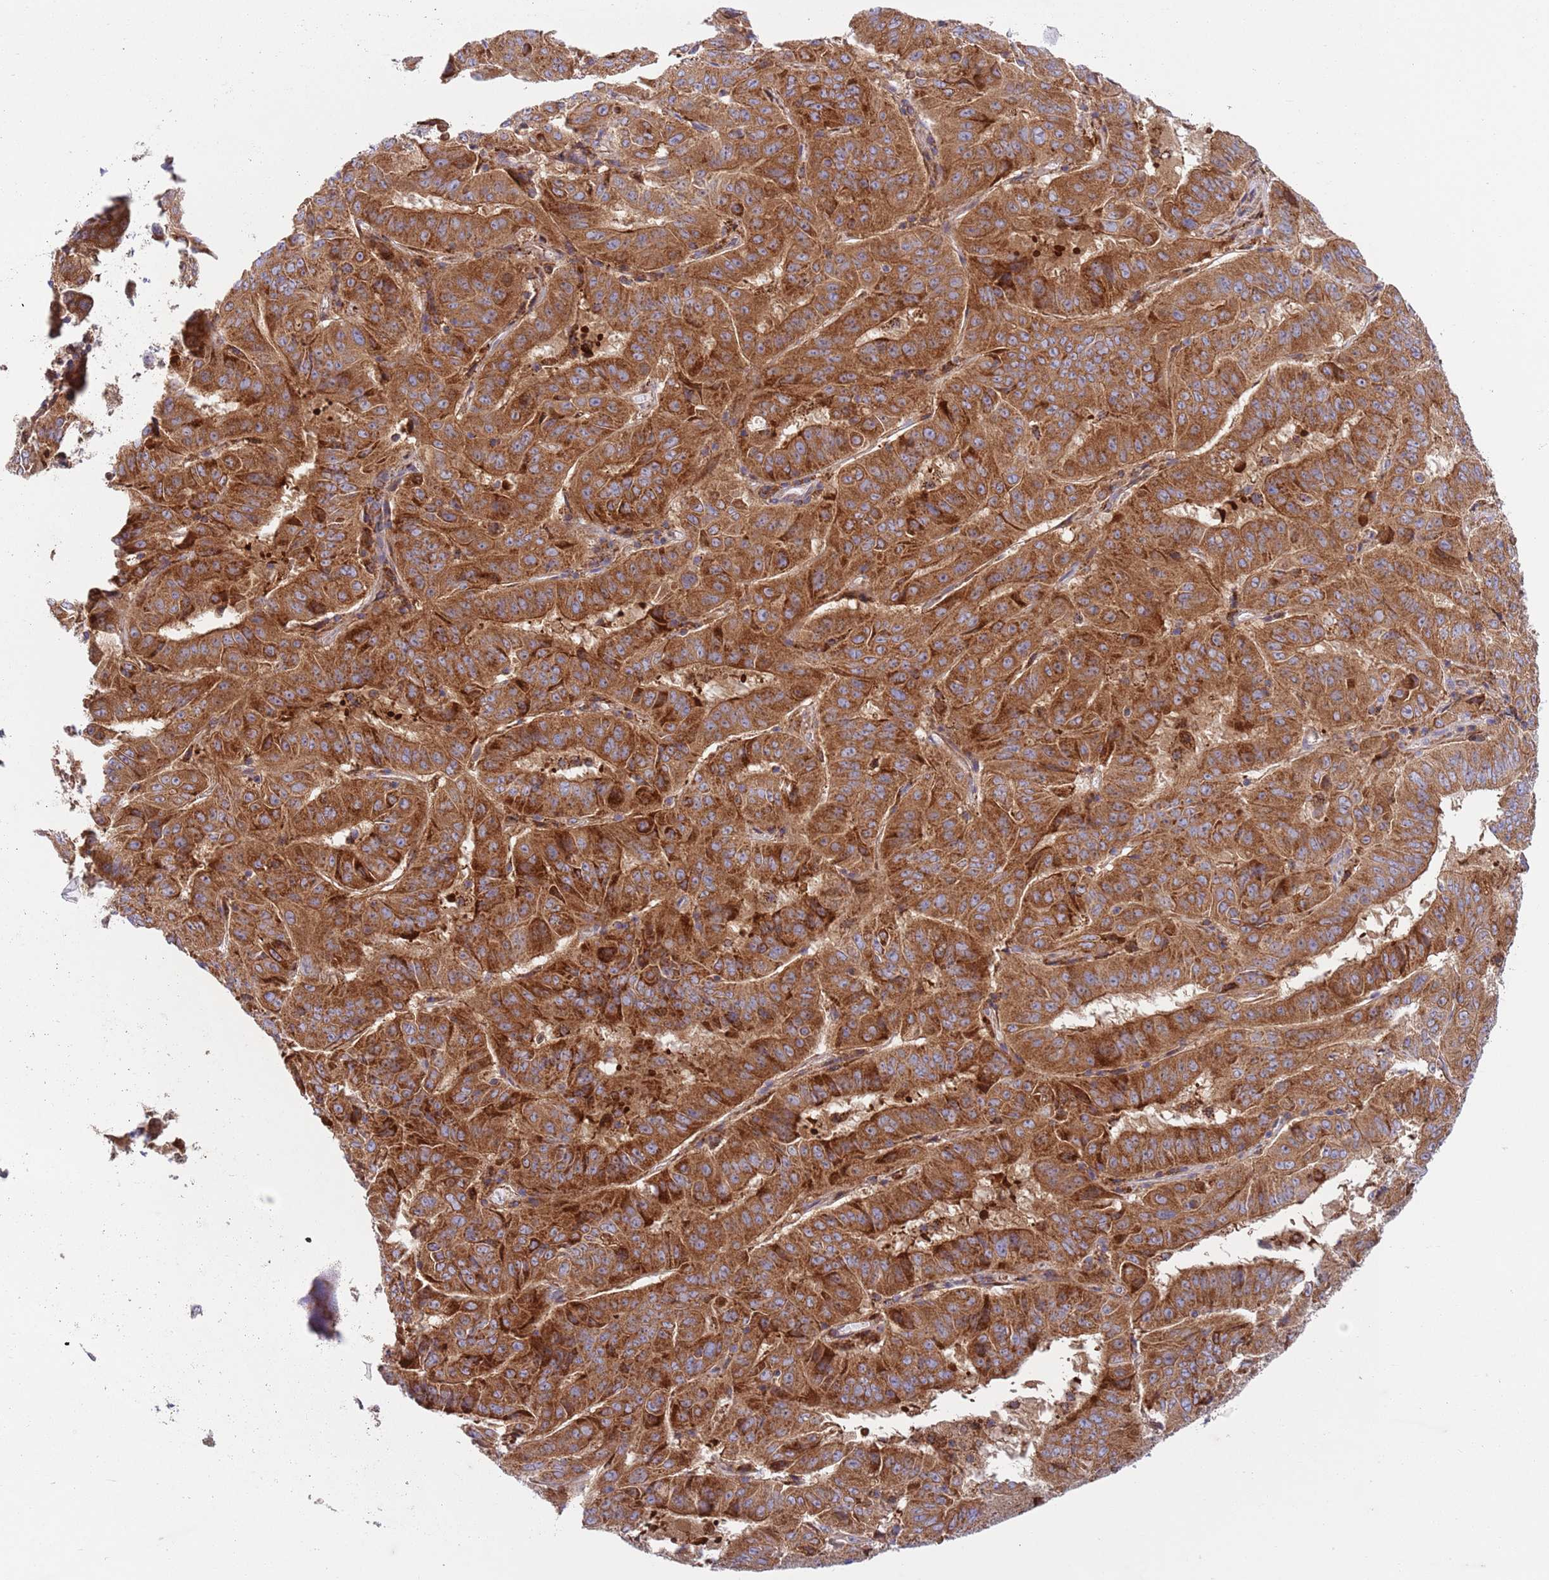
{"staining": {"intensity": "strong", "quantity": ">75%", "location": "cytoplasmic/membranous"}, "tissue": "pancreatic cancer", "cell_type": "Tumor cells", "image_type": "cancer", "snomed": [{"axis": "morphology", "description": "Adenocarcinoma, NOS"}, {"axis": "topography", "description": "Pancreas"}], "caption": "IHC (DAB (3,3'-diaminobenzidine)) staining of human pancreatic adenocarcinoma shows strong cytoplasmic/membranous protein positivity in approximately >75% of tumor cells. (IHC, brightfield microscopy, high magnification).", "gene": "ZMYM5", "patient": {"sex": "male", "age": 63}}